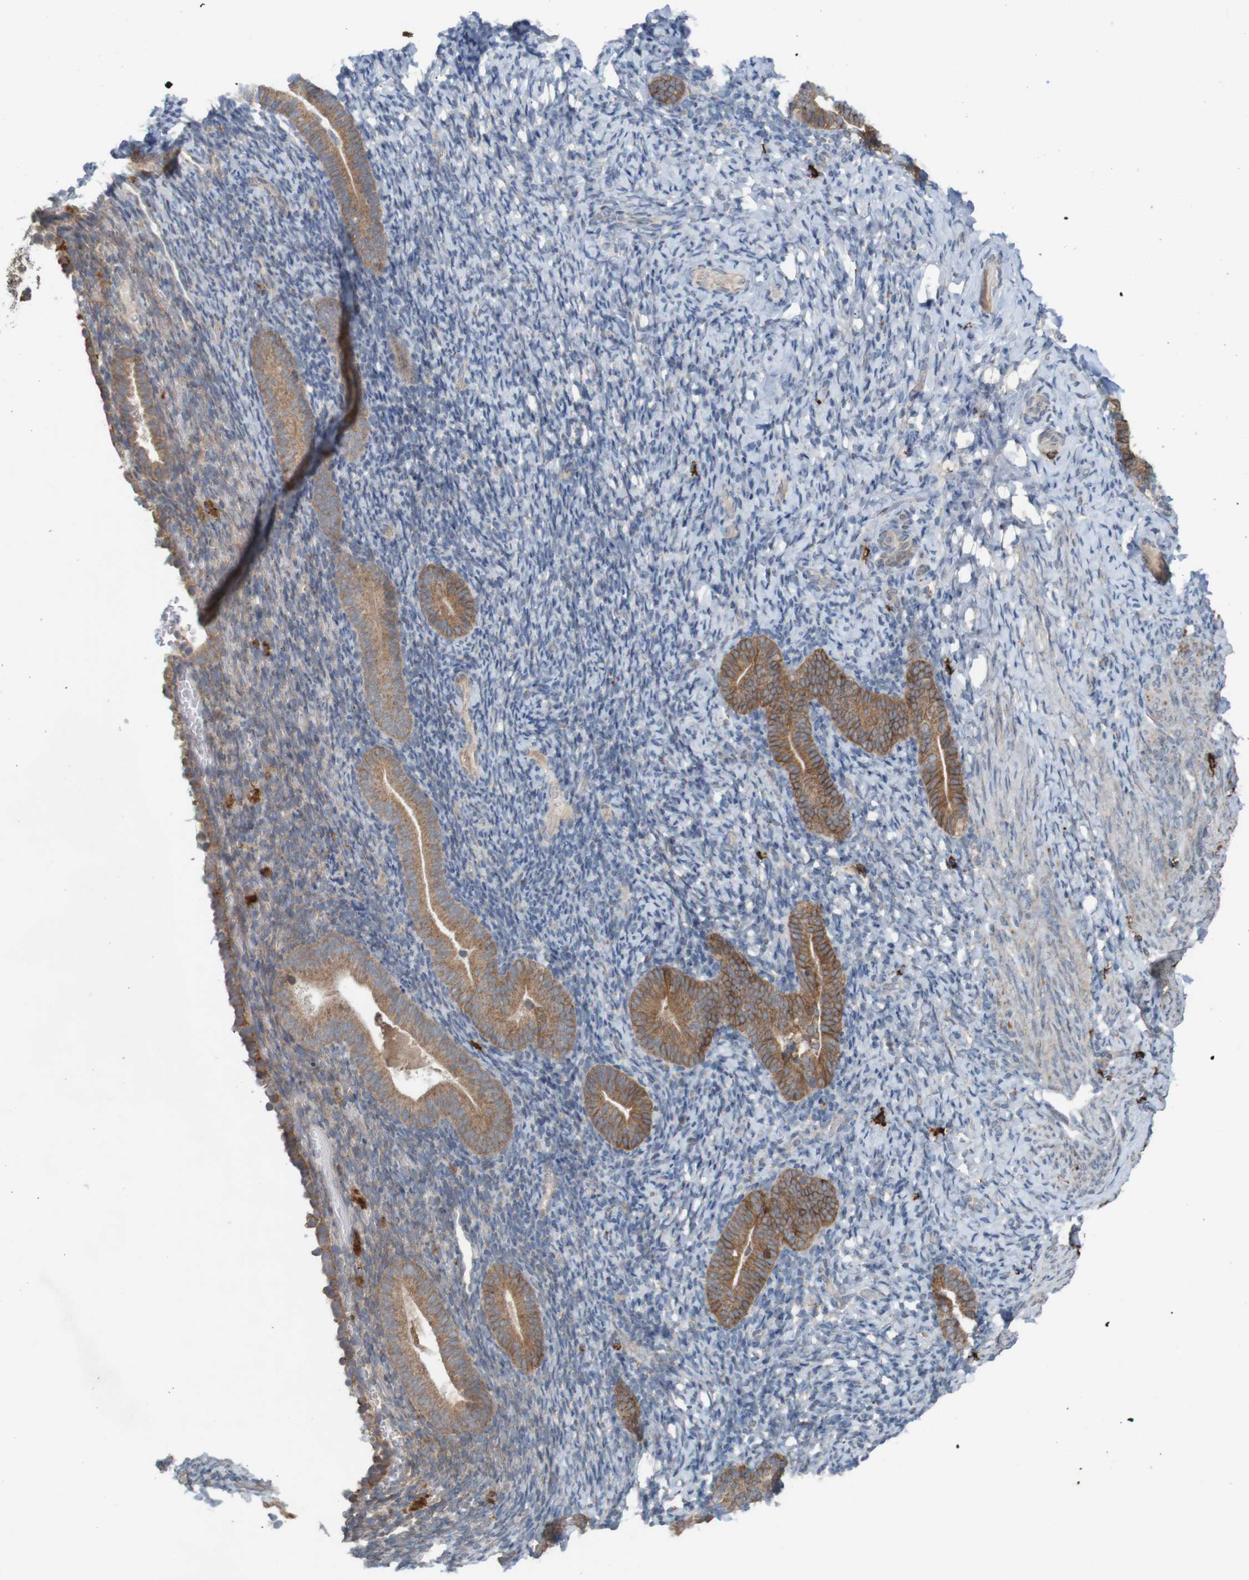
{"staining": {"intensity": "weak", "quantity": "<25%", "location": "cytoplasmic/membranous"}, "tissue": "endometrium", "cell_type": "Cells in endometrial stroma", "image_type": "normal", "snomed": [{"axis": "morphology", "description": "Normal tissue, NOS"}, {"axis": "topography", "description": "Endometrium"}], "caption": "IHC of unremarkable human endometrium exhibits no positivity in cells in endometrial stroma.", "gene": "B3GAT2", "patient": {"sex": "female", "age": 51}}